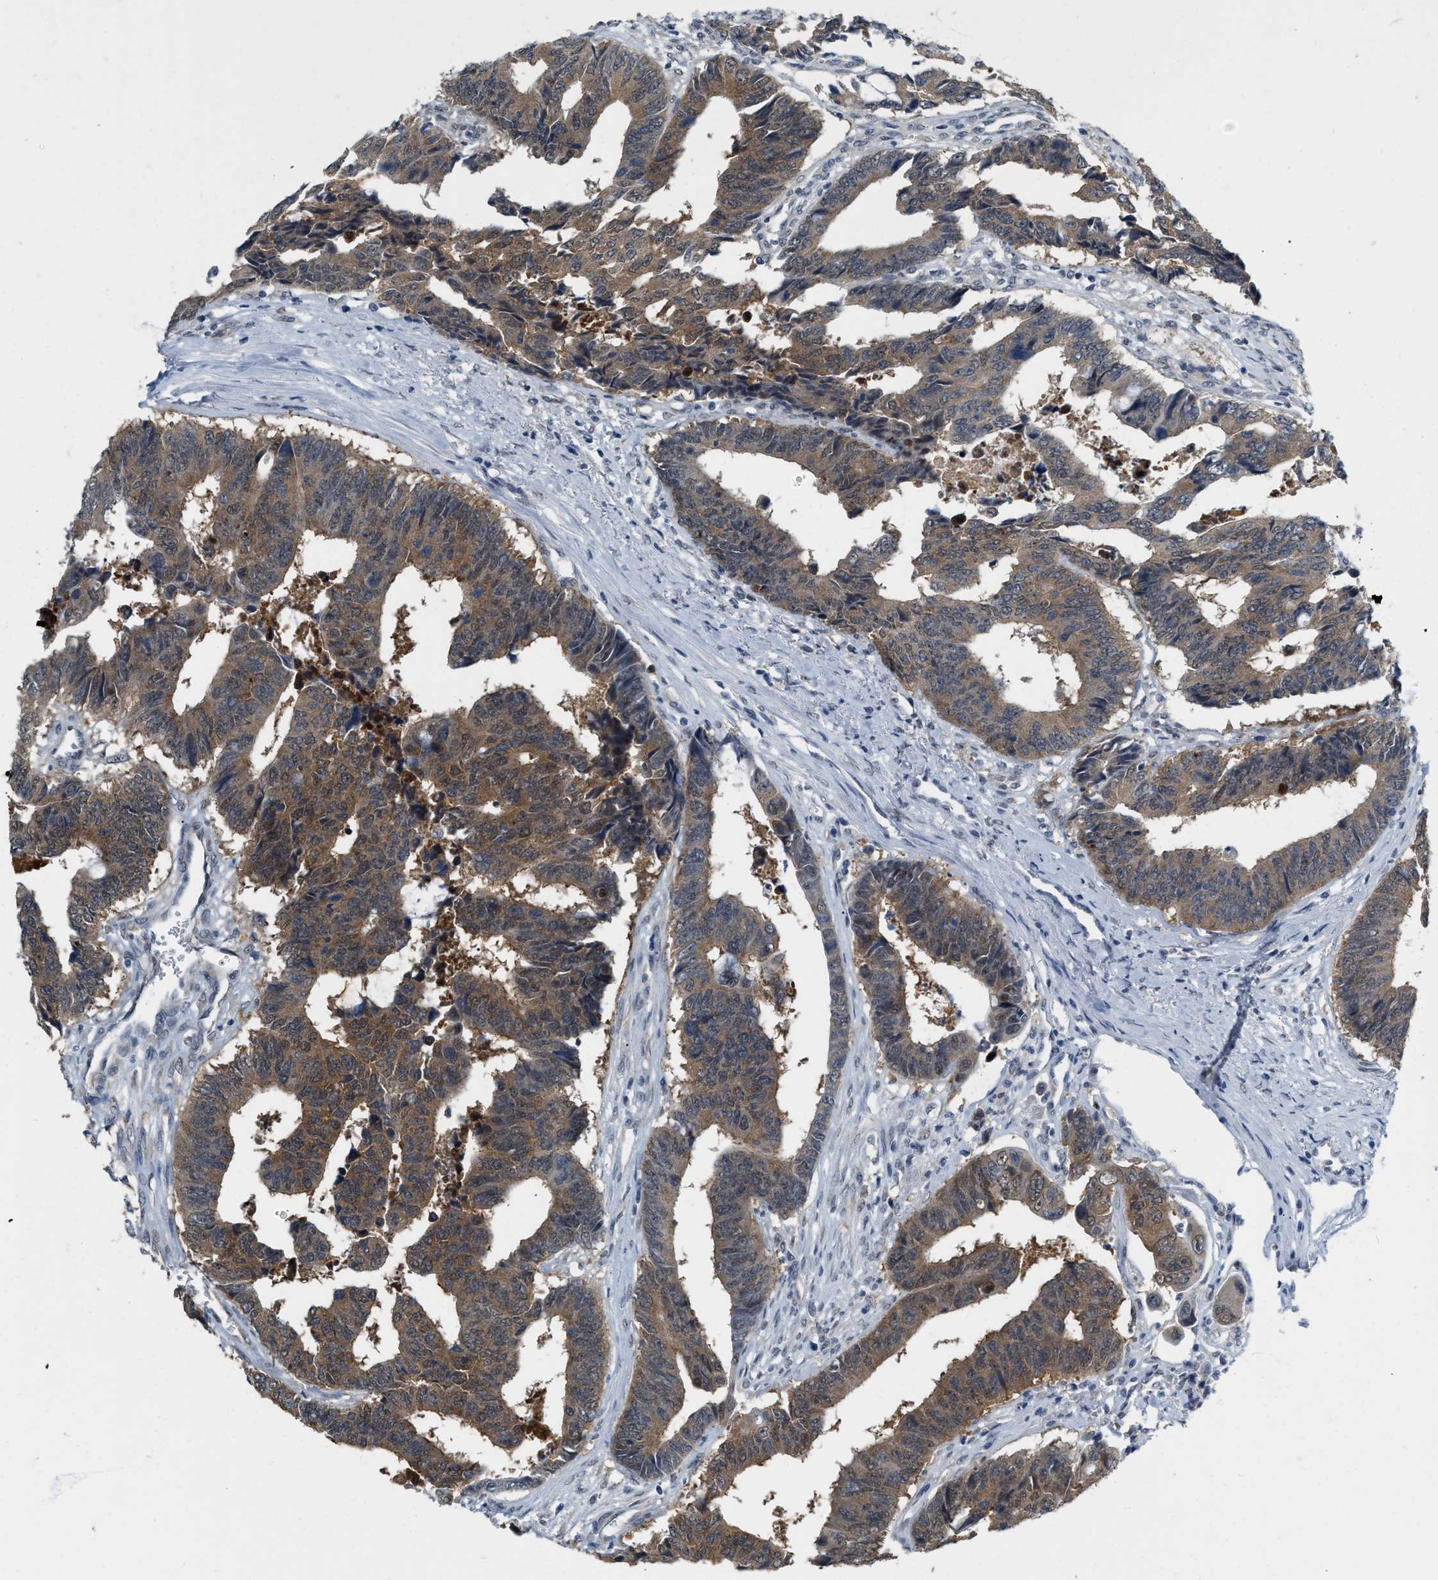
{"staining": {"intensity": "moderate", "quantity": ">75%", "location": "cytoplasmic/membranous"}, "tissue": "colorectal cancer", "cell_type": "Tumor cells", "image_type": "cancer", "snomed": [{"axis": "morphology", "description": "Adenocarcinoma, NOS"}, {"axis": "topography", "description": "Rectum"}], "caption": "Colorectal cancer (adenocarcinoma) stained for a protein displays moderate cytoplasmic/membranous positivity in tumor cells.", "gene": "RUVBL1", "patient": {"sex": "male", "age": 84}}